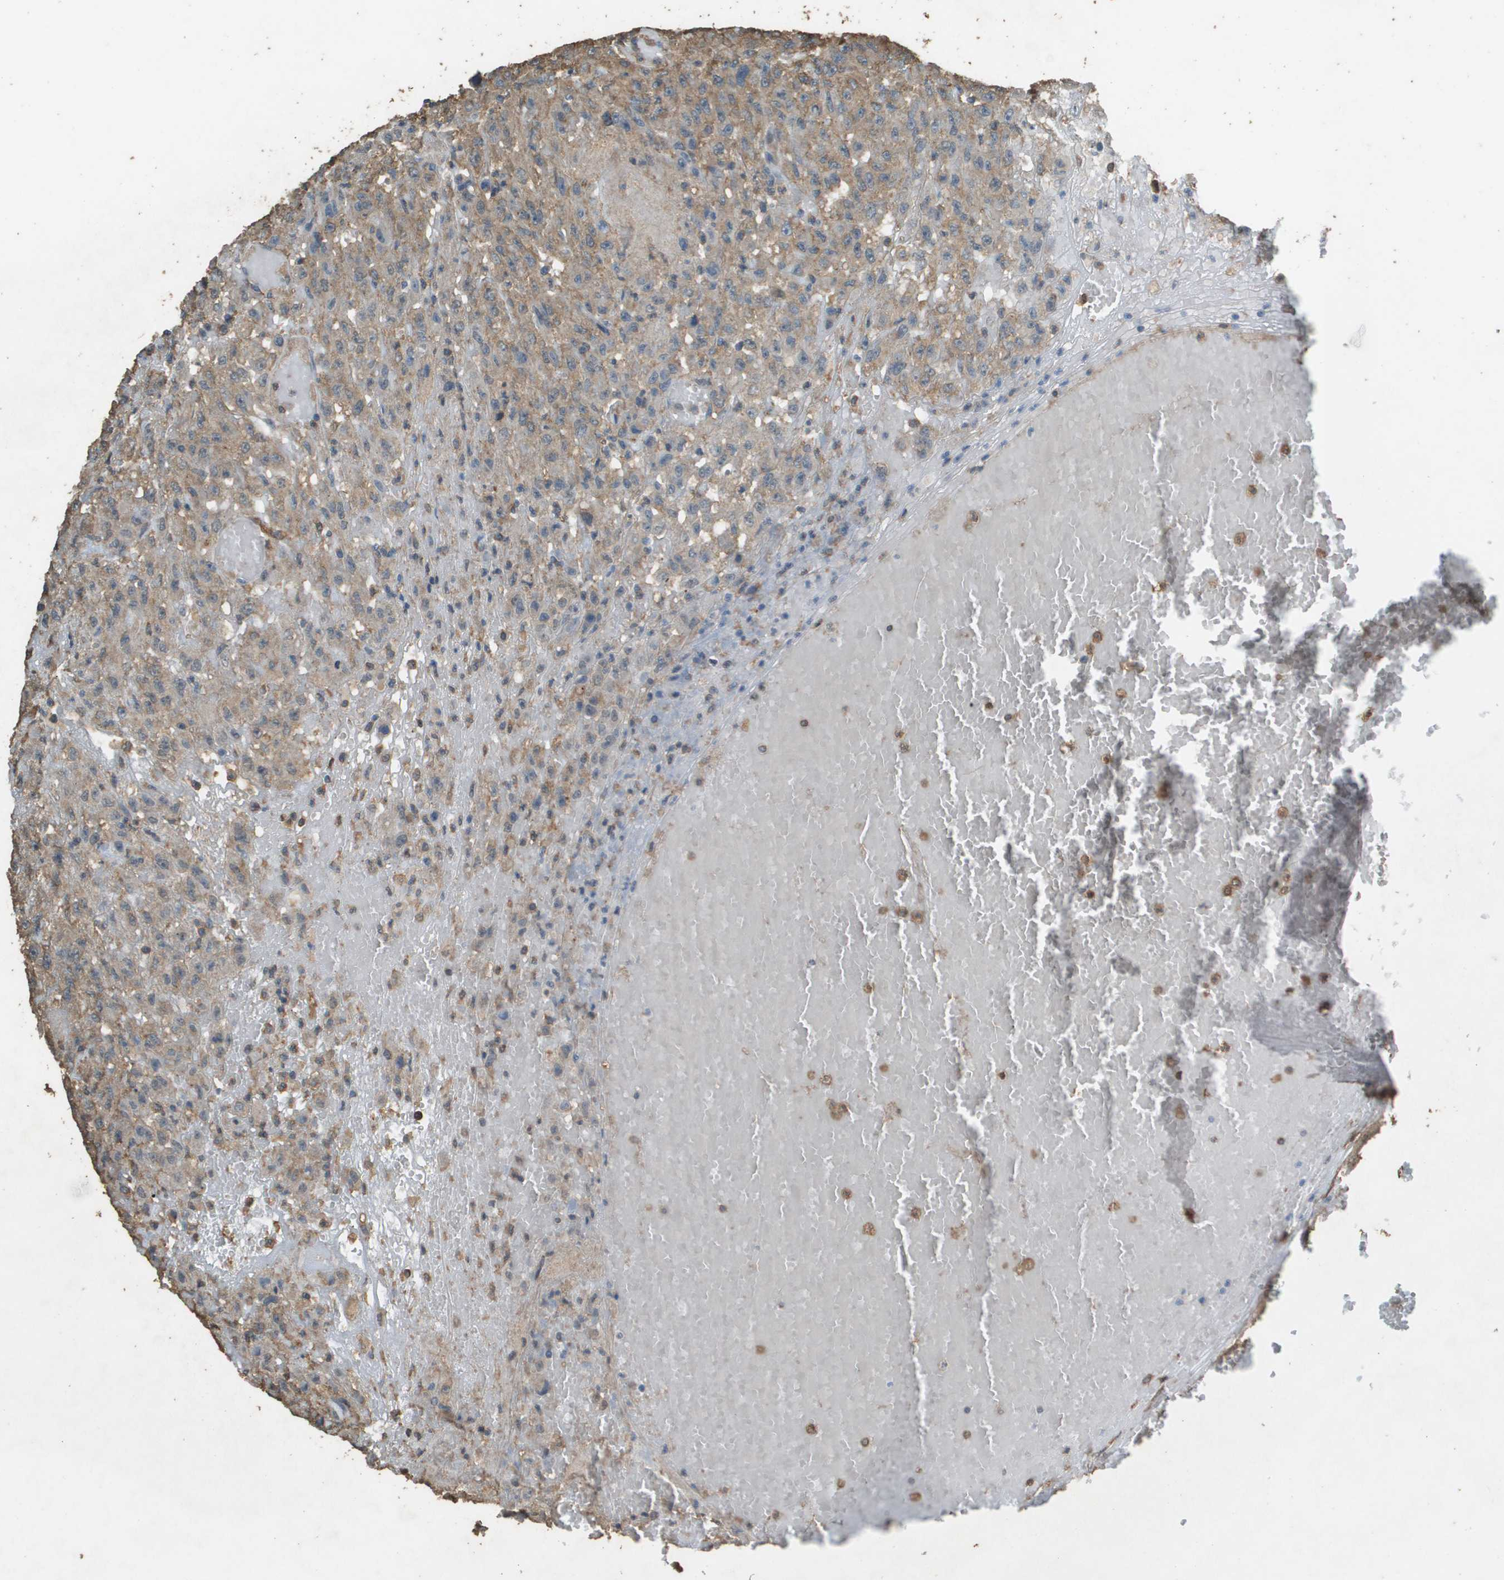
{"staining": {"intensity": "moderate", "quantity": ">75%", "location": "cytoplasmic/membranous"}, "tissue": "urothelial cancer", "cell_type": "Tumor cells", "image_type": "cancer", "snomed": [{"axis": "morphology", "description": "Urothelial carcinoma, High grade"}, {"axis": "topography", "description": "Urinary bladder"}], "caption": "Immunohistochemistry of human urothelial carcinoma (high-grade) demonstrates medium levels of moderate cytoplasmic/membranous positivity in about >75% of tumor cells.", "gene": "MS4A7", "patient": {"sex": "male", "age": 46}}